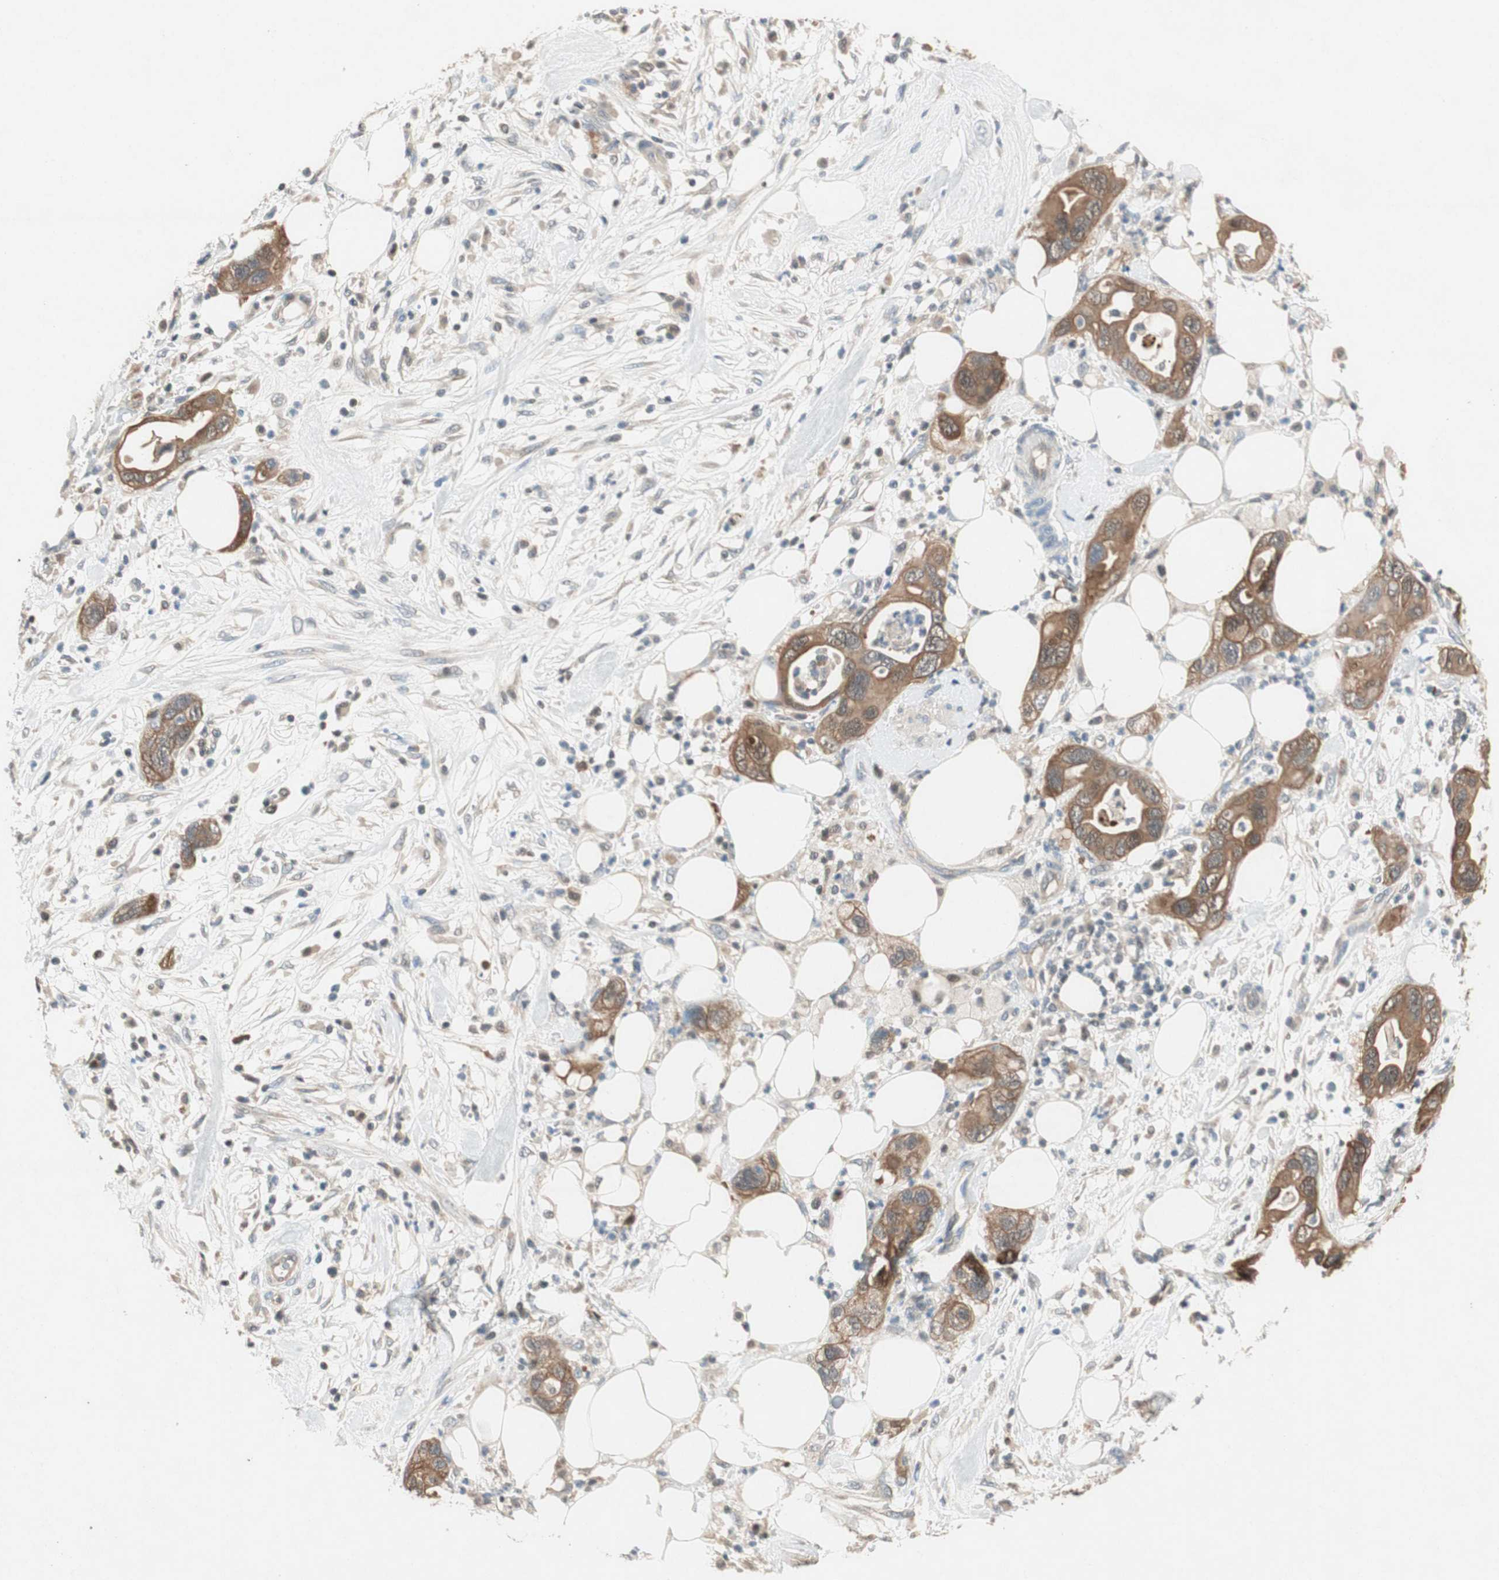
{"staining": {"intensity": "moderate", "quantity": ">75%", "location": "cytoplasmic/membranous"}, "tissue": "pancreatic cancer", "cell_type": "Tumor cells", "image_type": "cancer", "snomed": [{"axis": "morphology", "description": "Adenocarcinoma, NOS"}, {"axis": "topography", "description": "Pancreas"}], "caption": "Tumor cells exhibit moderate cytoplasmic/membranous positivity in approximately >75% of cells in pancreatic cancer (adenocarcinoma). The protein of interest is shown in brown color, while the nuclei are stained blue.", "gene": "SERPINB5", "patient": {"sex": "female", "age": 71}}